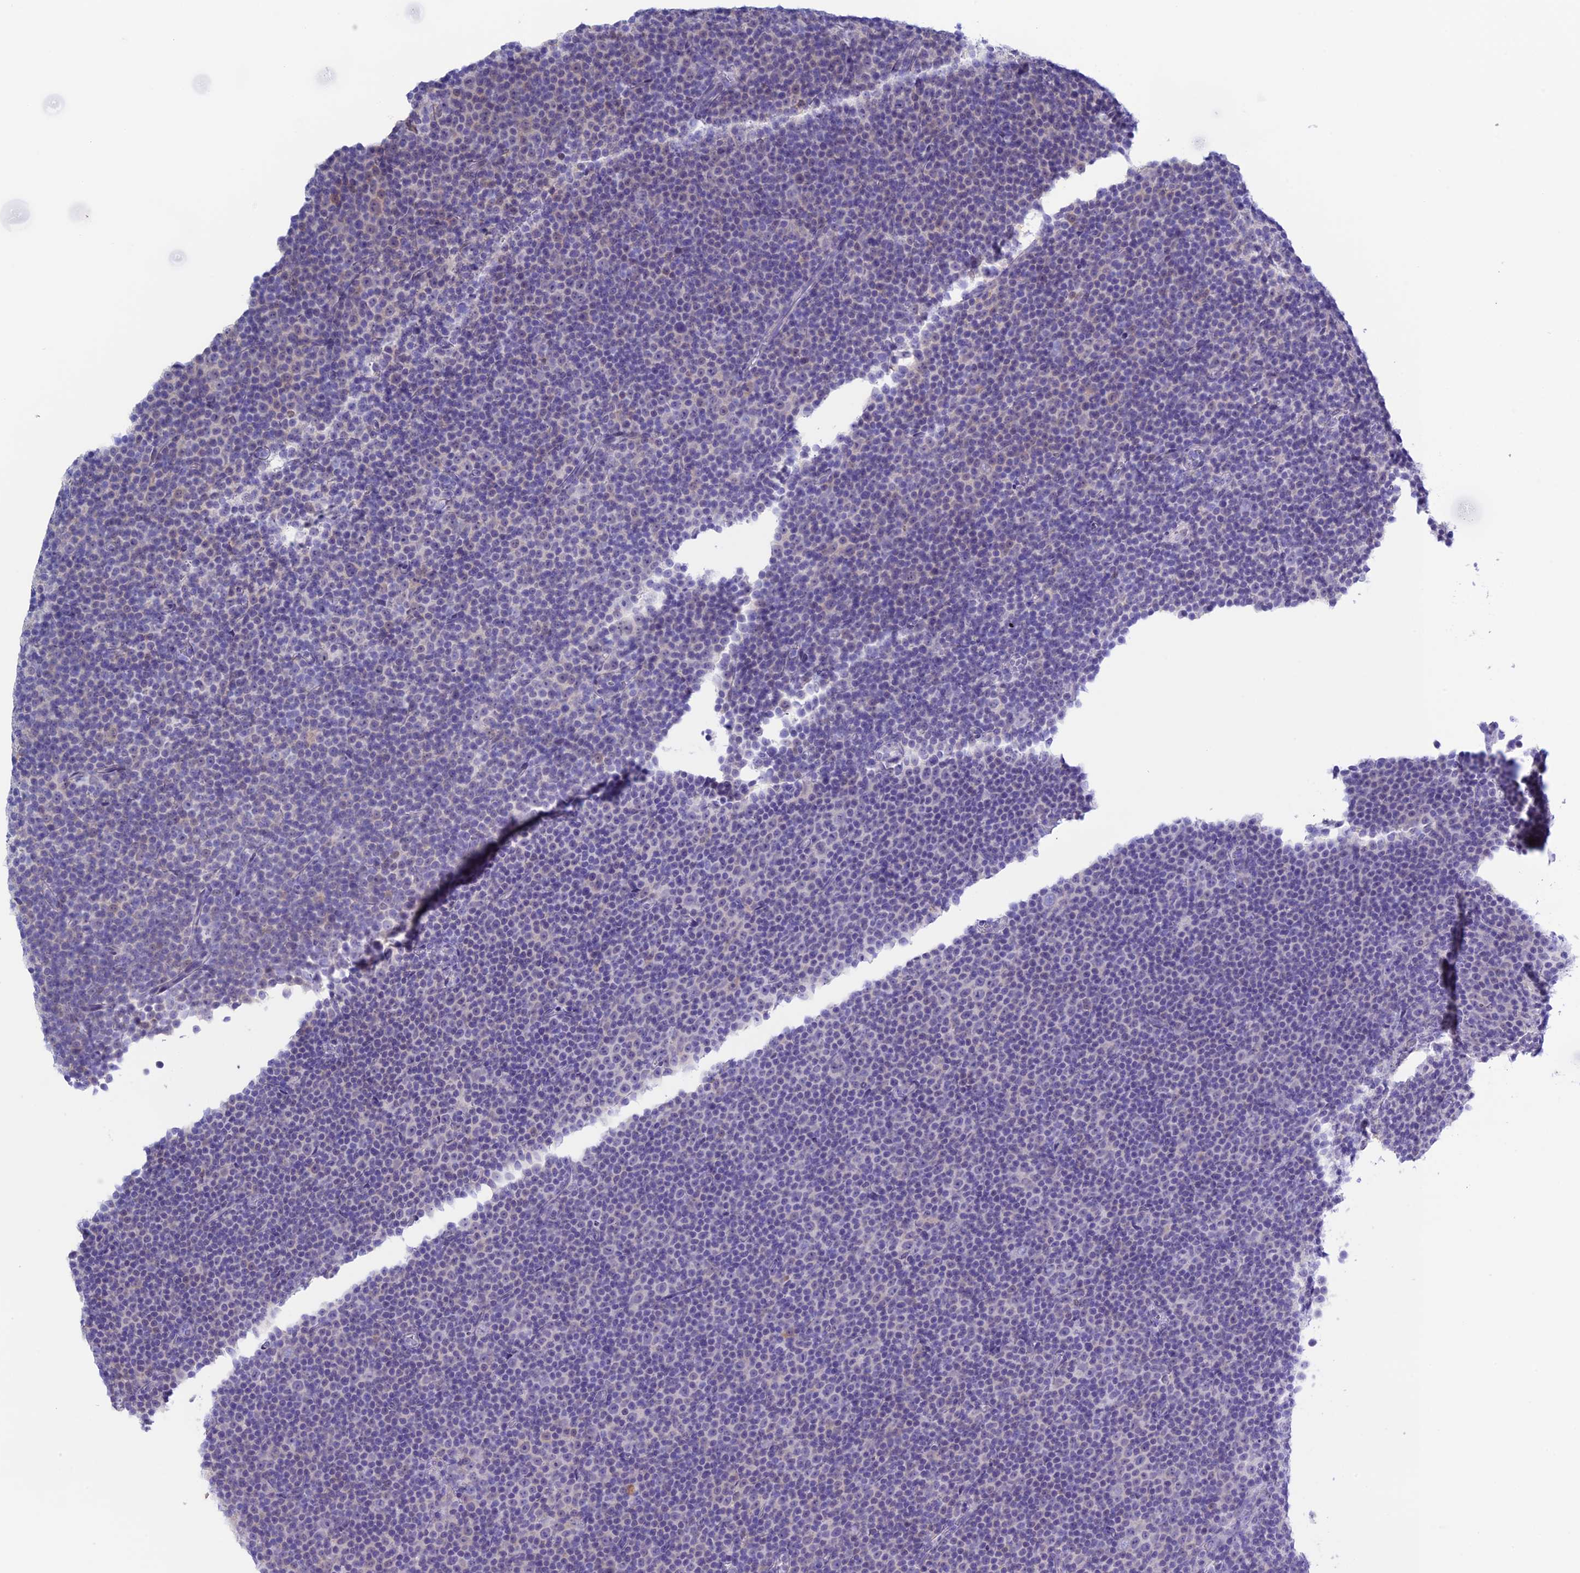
{"staining": {"intensity": "negative", "quantity": "none", "location": "none"}, "tissue": "lymphoma", "cell_type": "Tumor cells", "image_type": "cancer", "snomed": [{"axis": "morphology", "description": "Malignant lymphoma, non-Hodgkin's type, Low grade"}, {"axis": "topography", "description": "Lymph node"}], "caption": "Tumor cells show no significant positivity in lymphoma.", "gene": "LHFPL2", "patient": {"sex": "female", "age": 67}}